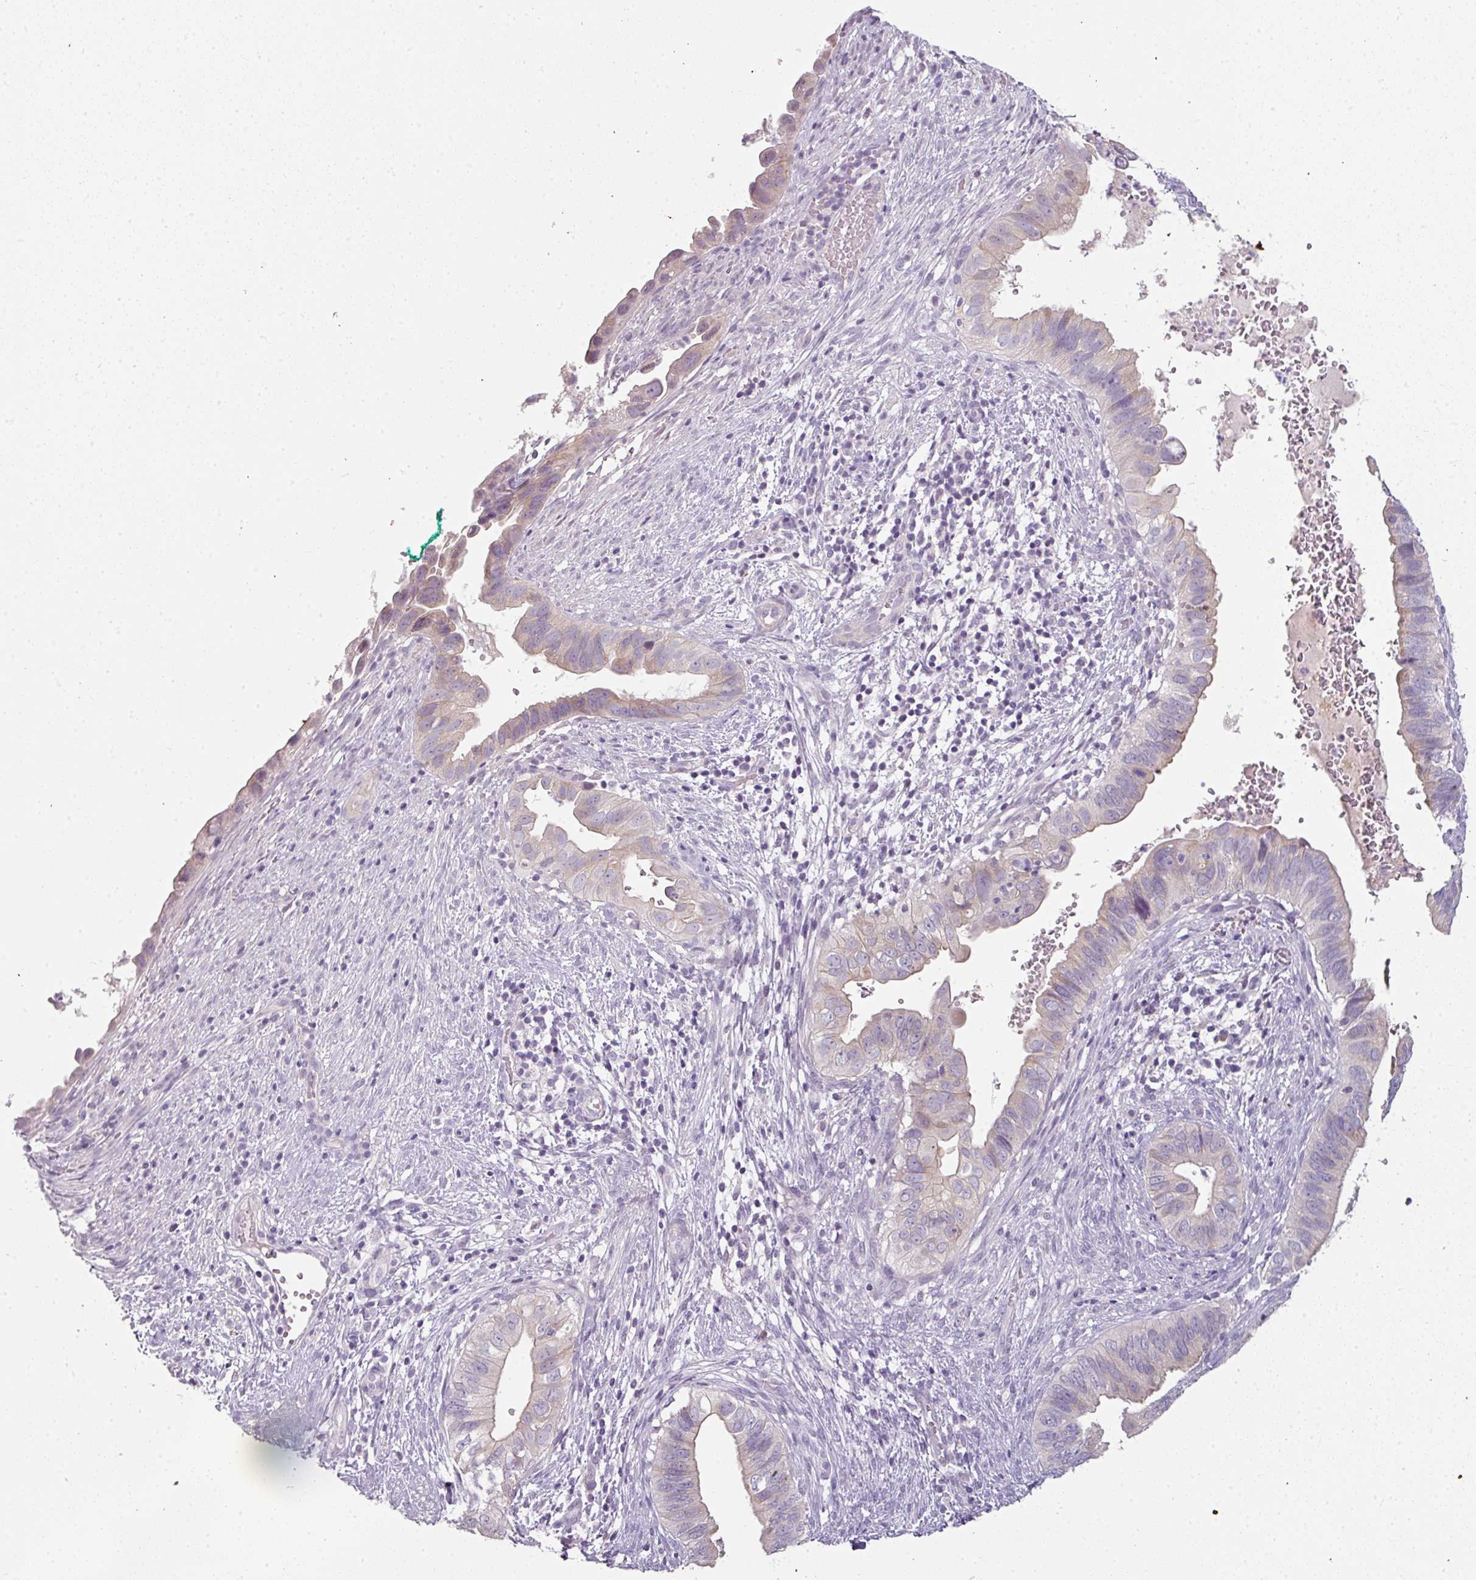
{"staining": {"intensity": "weak", "quantity": "25%-75%", "location": "cytoplasmic/membranous"}, "tissue": "cervical cancer", "cell_type": "Tumor cells", "image_type": "cancer", "snomed": [{"axis": "morphology", "description": "Adenocarcinoma, NOS"}, {"axis": "topography", "description": "Cervix"}], "caption": "IHC photomicrograph of human cervical cancer stained for a protein (brown), which shows low levels of weak cytoplasmic/membranous expression in about 25%-75% of tumor cells.", "gene": "FHAD1", "patient": {"sex": "female", "age": 42}}